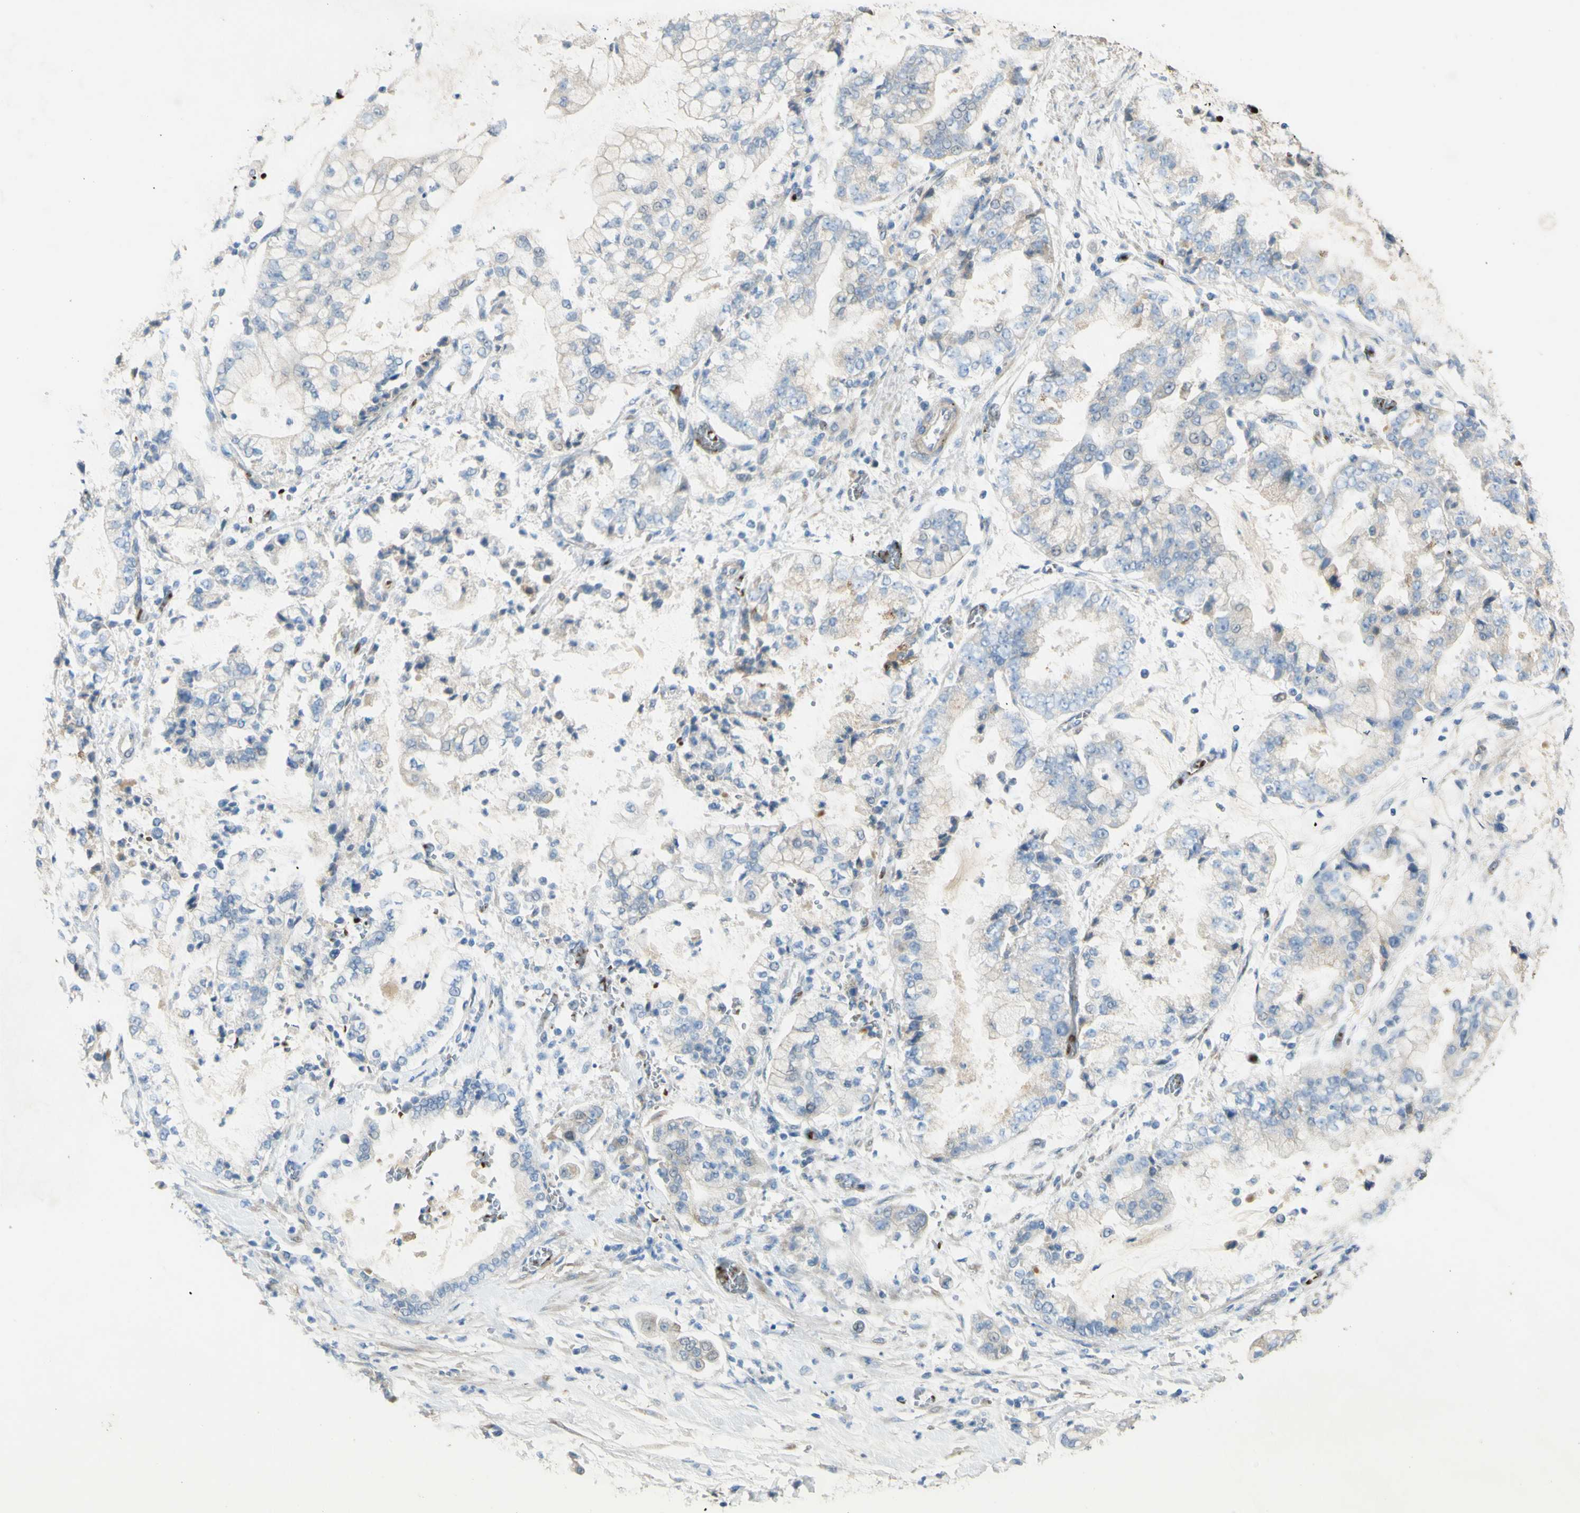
{"staining": {"intensity": "weak", "quantity": "<25%", "location": "cytoplasmic/membranous"}, "tissue": "stomach cancer", "cell_type": "Tumor cells", "image_type": "cancer", "snomed": [{"axis": "morphology", "description": "Adenocarcinoma, NOS"}, {"axis": "topography", "description": "Stomach"}], "caption": "Tumor cells show no significant positivity in stomach adenocarcinoma. The staining is performed using DAB brown chromogen with nuclei counter-stained in using hematoxylin.", "gene": "GAN", "patient": {"sex": "male", "age": 76}}